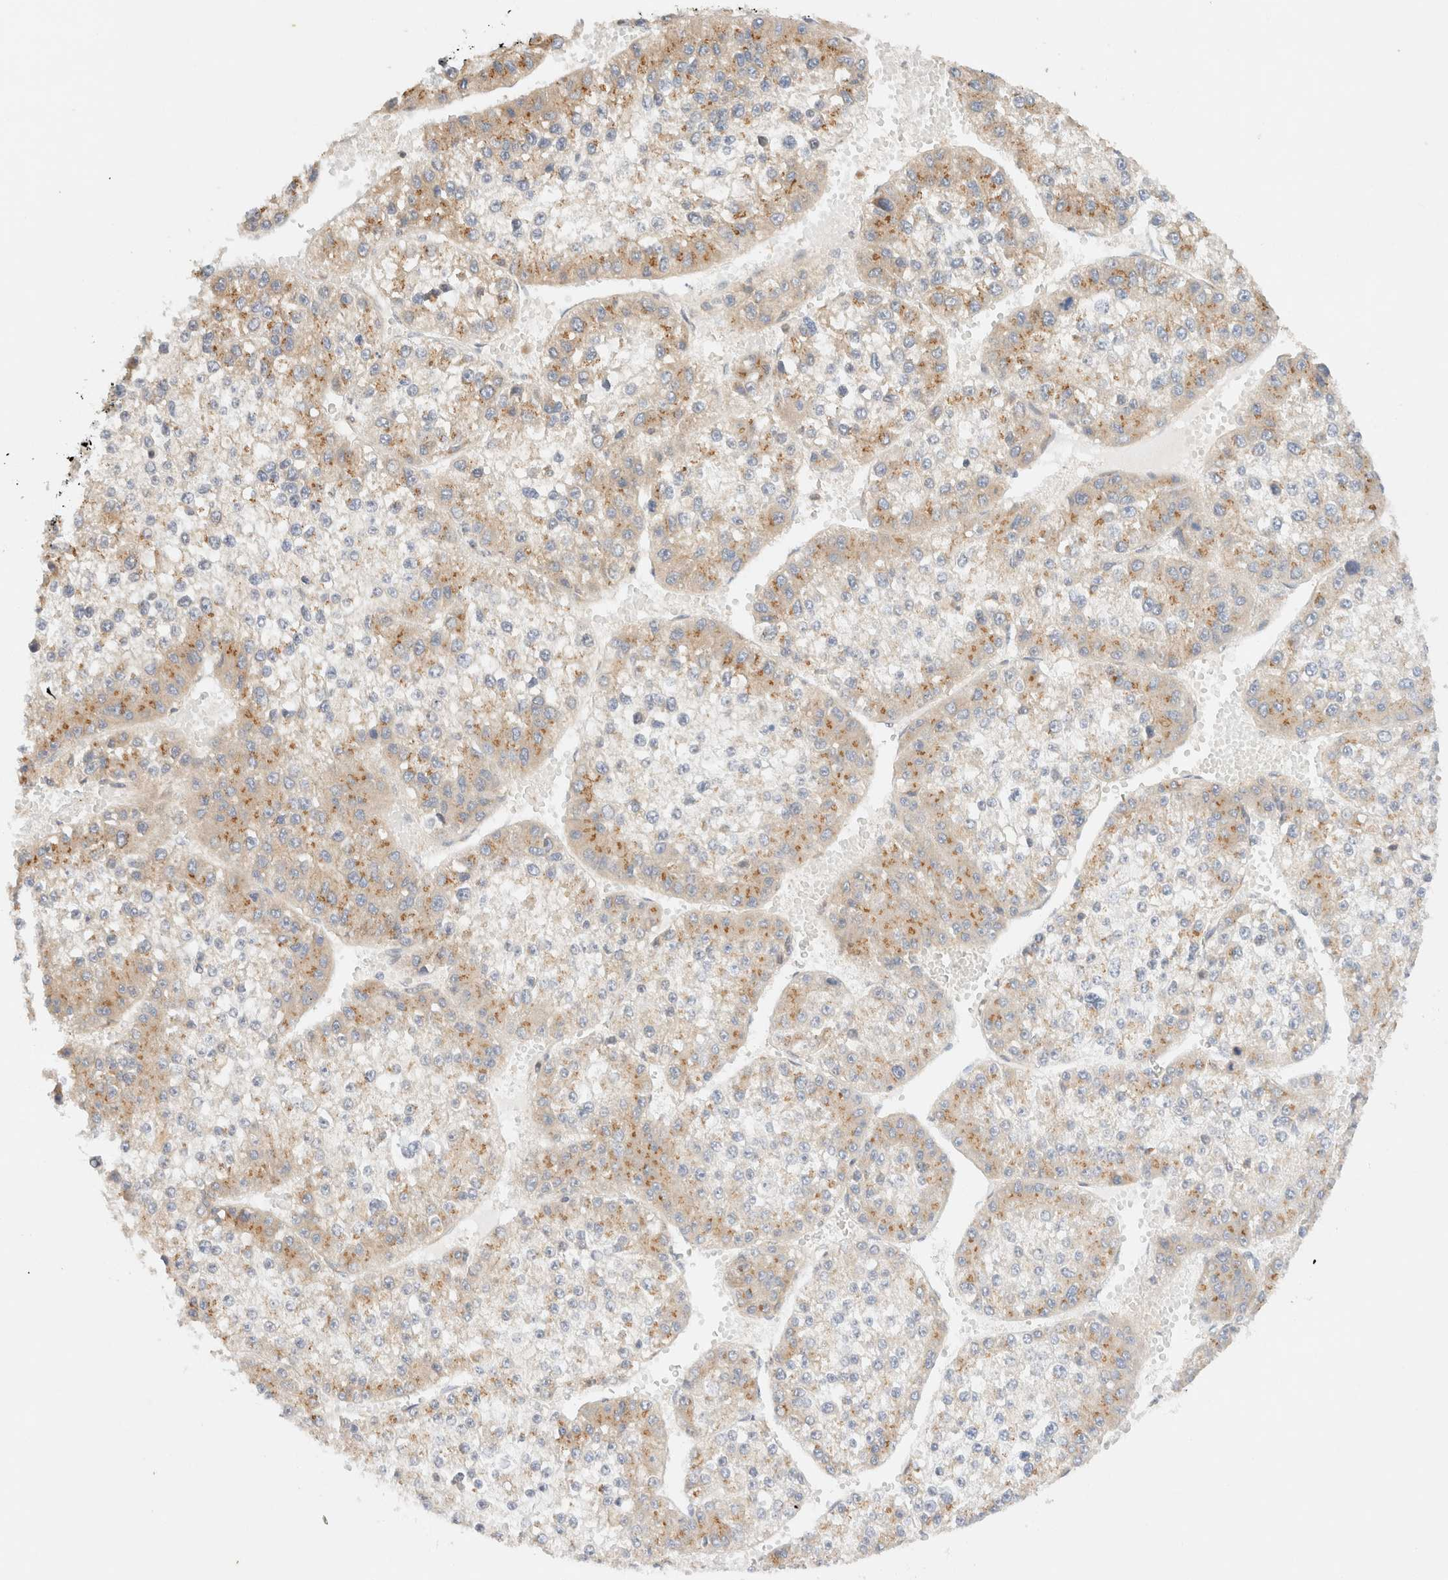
{"staining": {"intensity": "moderate", "quantity": "25%-75%", "location": "cytoplasmic/membranous"}, "tissue": "liver cancer", "cell_type": "Tumor cells", "image_type": "cancer", "snomed": [{"axis": "morphology", "description": "Carcinoma, Hepatocellular, NOS"}, {"axis": "topography", "description": "Liver"}], "caption": "Immunohistochemistry (DAB) staining of liver cancer (hepatocellular carcinoma) exhibits moderate cytoplasmic/membranous protein positivity in approximately 25%-75% of tumor cells.", "gene": "RABEP1", "patient": {"sex": "female", "age": 73}}